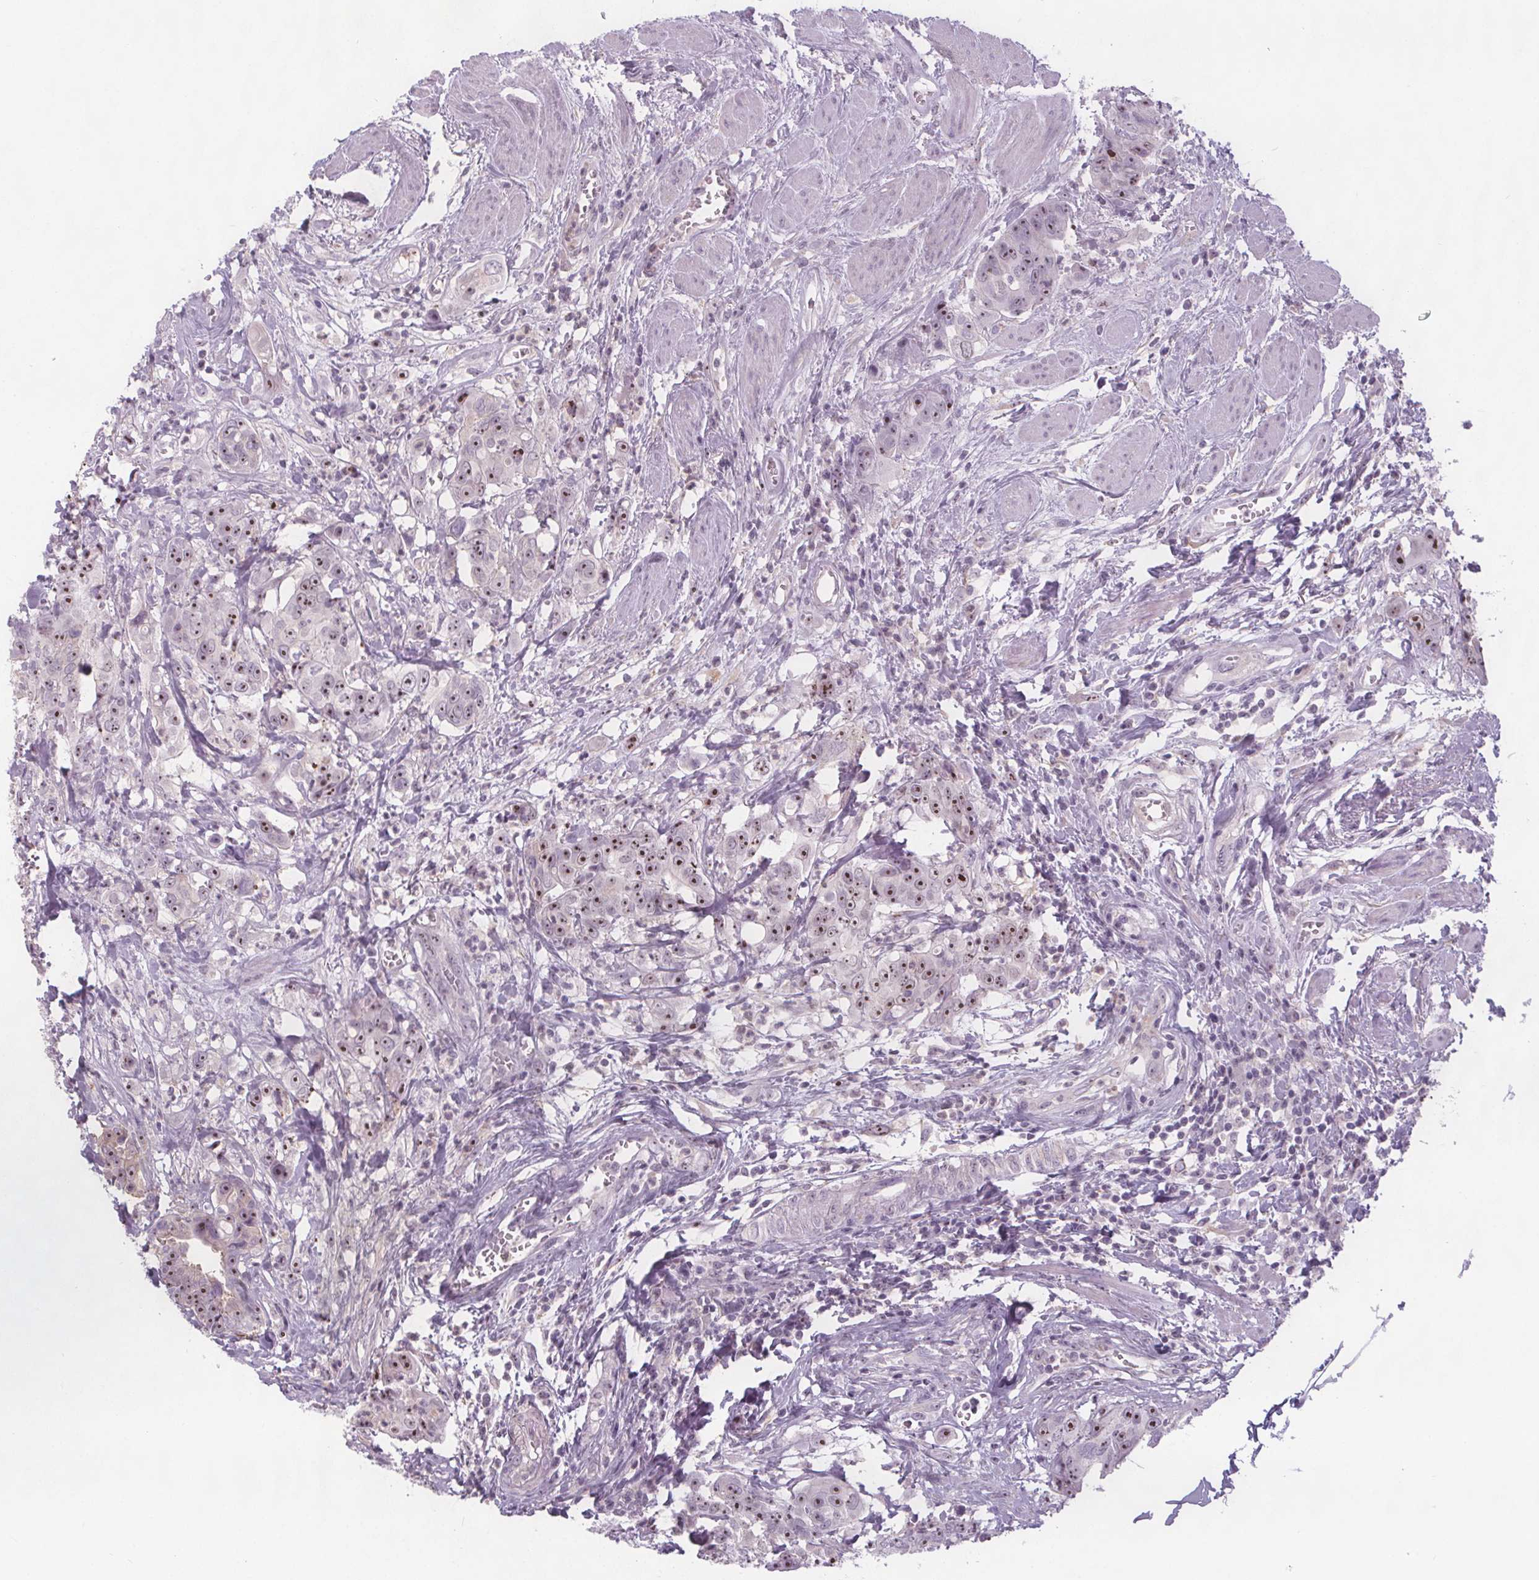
{"staining": {"intensity": "moderate", "quantity": "25%-75%", "location": "nuclear"}, "tissue": "colorectal cancer", "cell_type": "Tumor cells", "image_type": "cancer", "snomed": [{"axis": "morphology", "description": "Adenocarcinoma, NOS"}, {"axis": "topography", "description": "Rectum"}], "caption": "A histopathology image showing moderate nuclear staining in about 25%-75% of tumor cells in adenocarcinoma (colorectal), as visualized by brown immunohistochemical staining.", "gene": "NOLC1", "patient": {"sex": "female", "age": 62}}